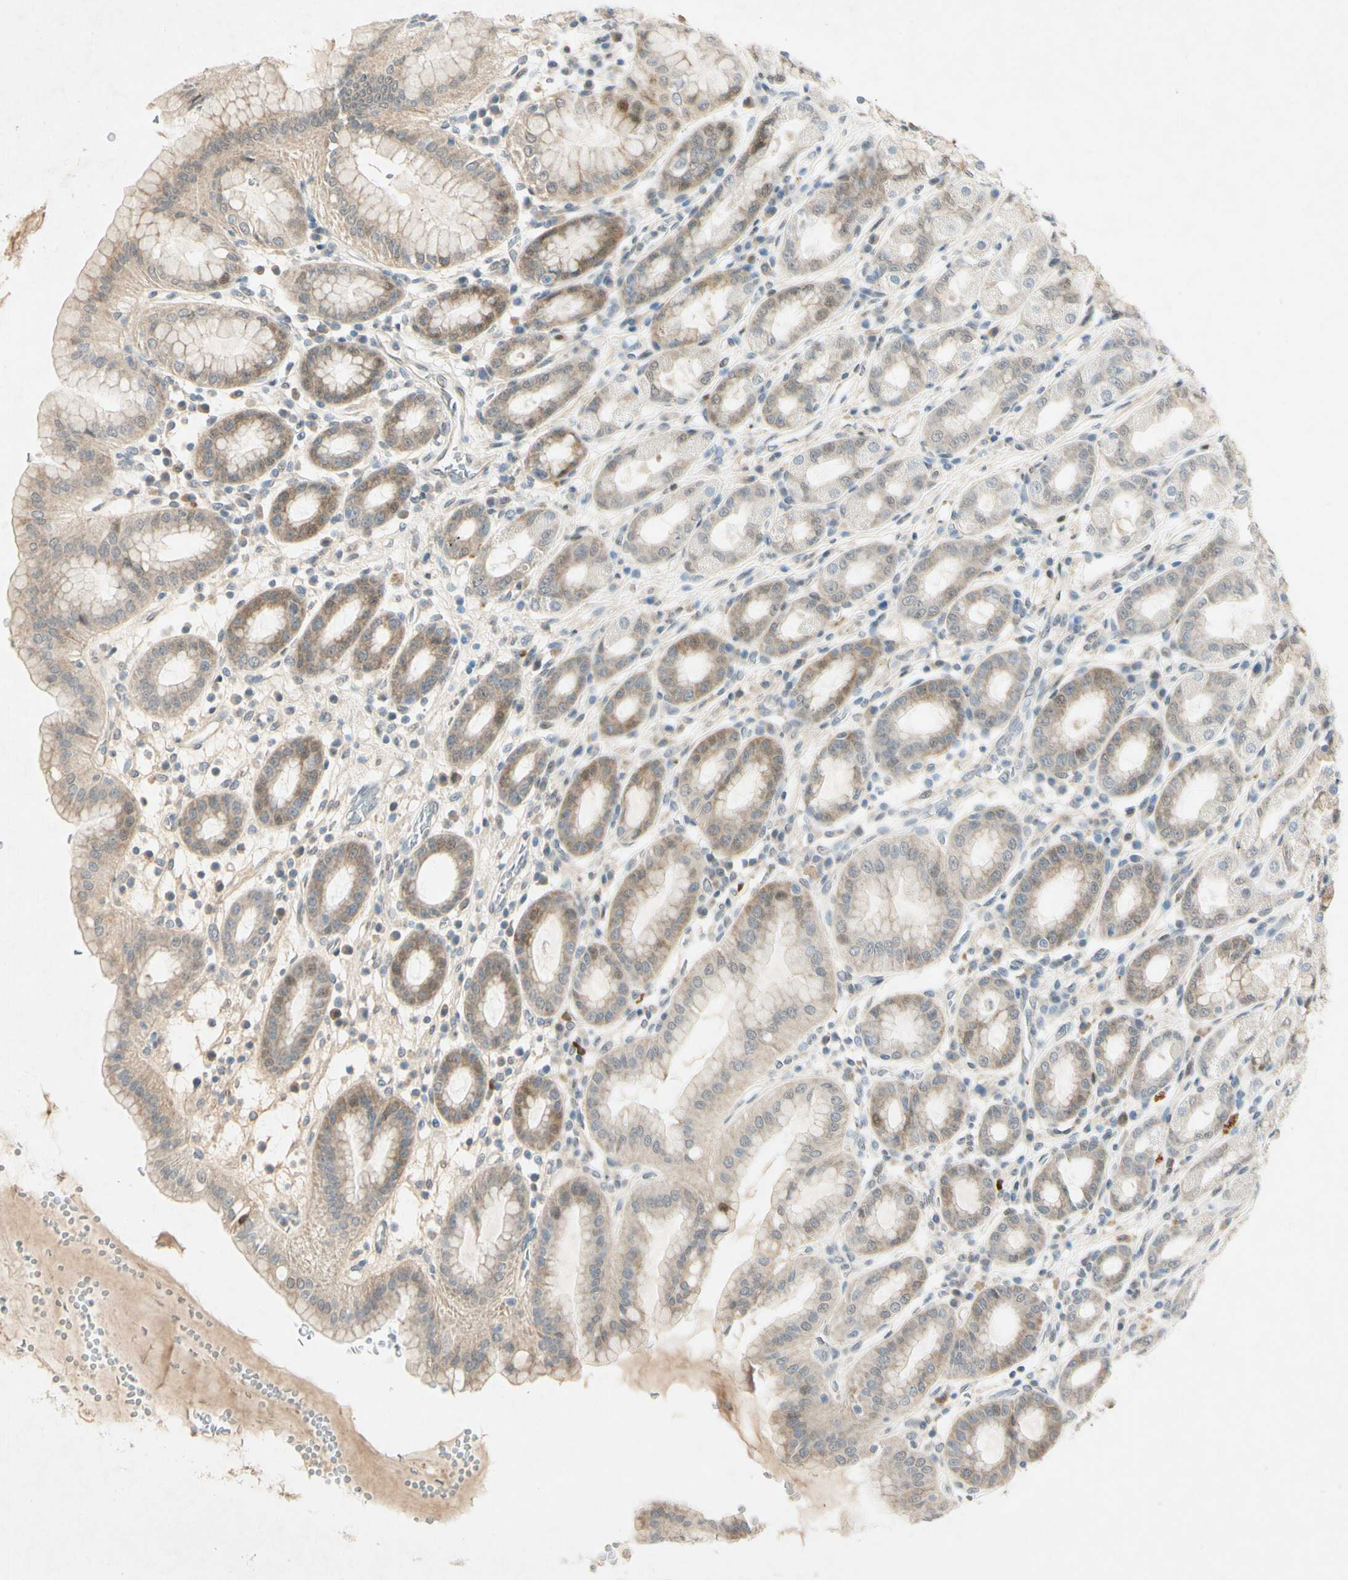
{"staining": {"intensity": "weak", "quantity": "25%-75%", "location": "cytoplasmic/membranous,nuclear"}, "tissue": "stomach", "cell_type": "Glandular cells", "image_type": "normal", "snomed": [{"axis": "morphology", "description": "Normal tissue, NOS"}, {"axis": "topography", "description": "Stomach, upper"}], "caption": "Human stomach stained for a protein (brown) reveals weak cytoplasmic/membranous,nuclear positive staining in about 25%-75% of glandular cells.", "gene": "HSPA1B", "patient": {"sex": "male", "age": 68}}